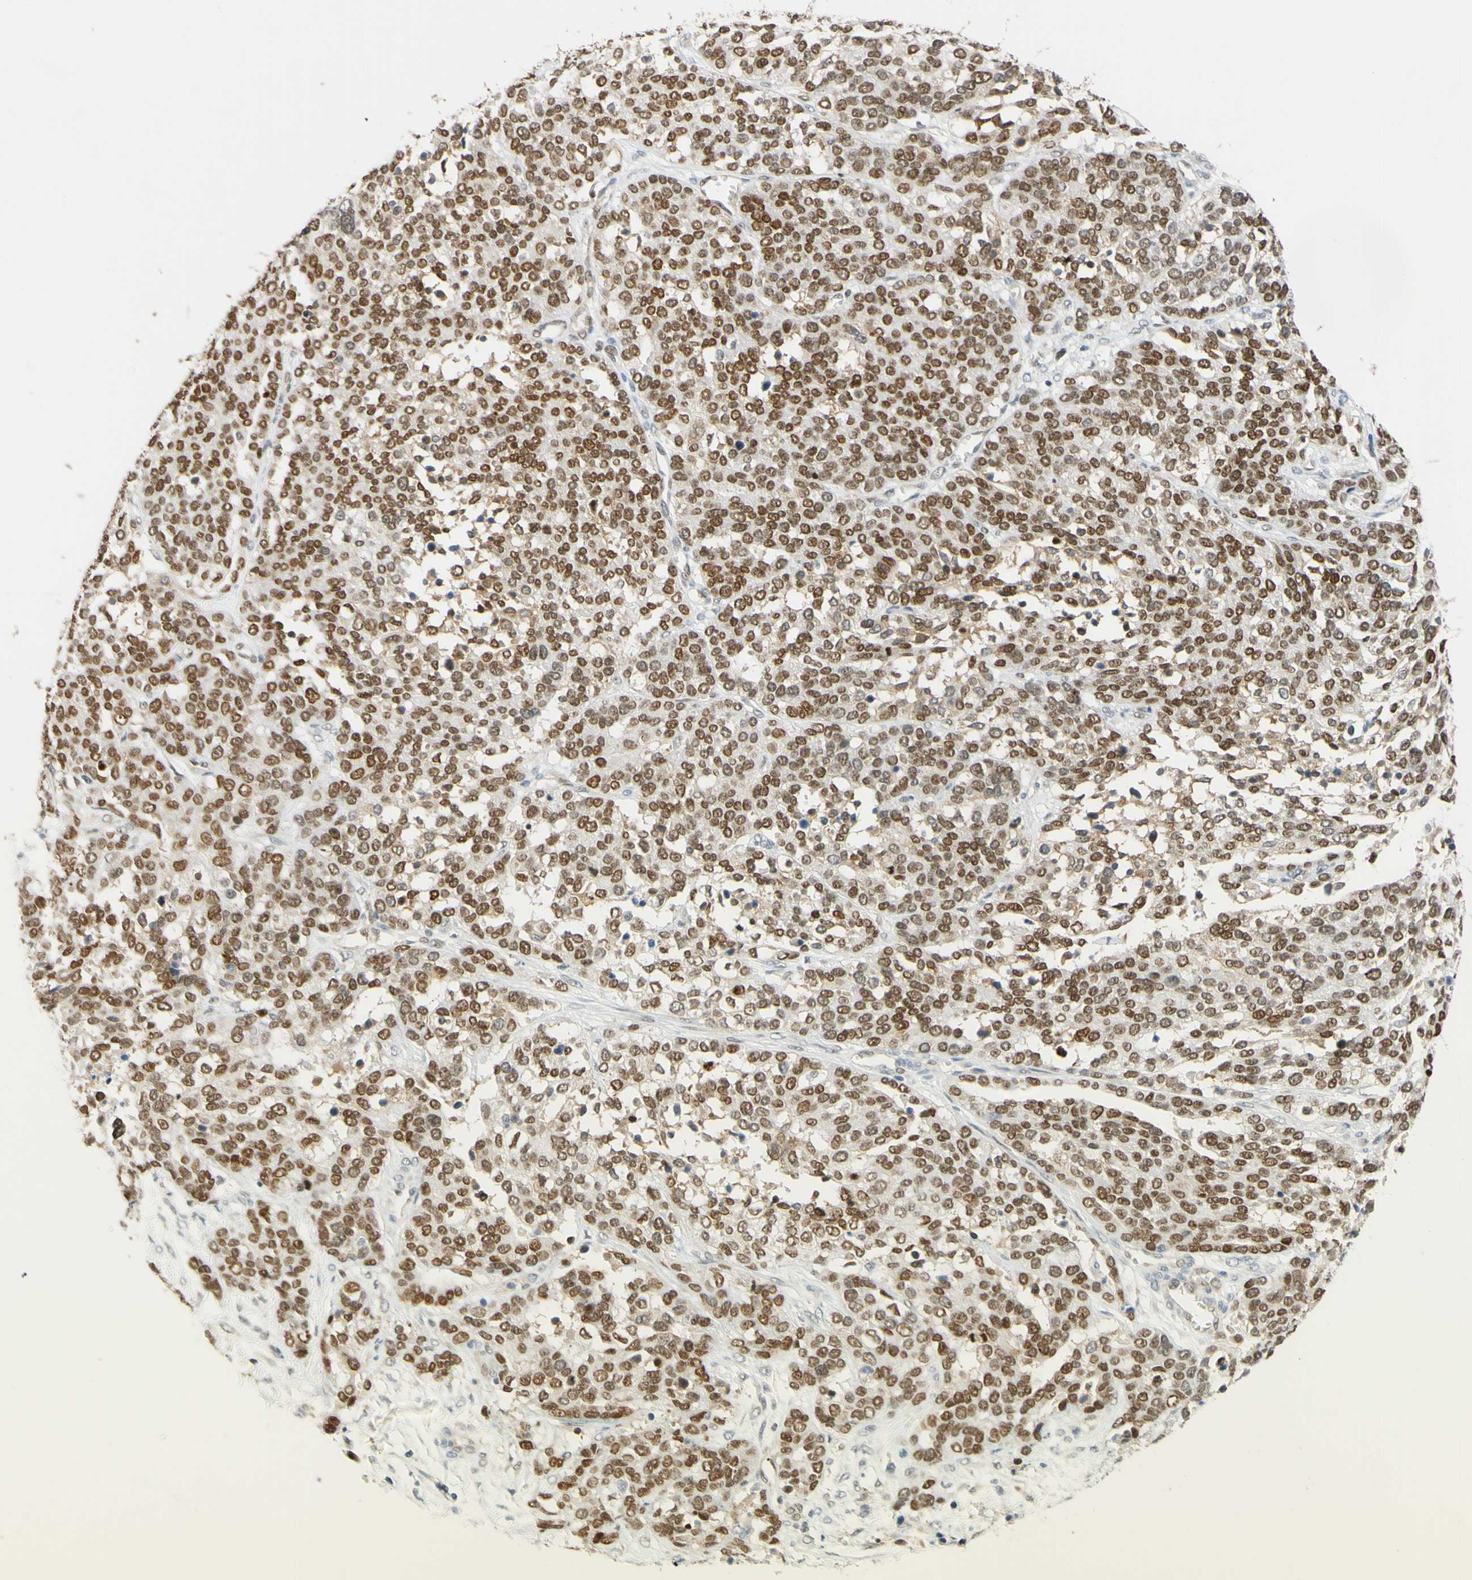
{"staining": {"intensity": "strong", "quantity": ">75%", "location": "nuclear"}, "tissue": "ovarian cancer", "cell_type": "Tumor cells", "image_type": "cancer", "snomed": [{"axis": "morphology", "description": "Cystadenocarcinoma, serous, NOS"}, {"axis": "topography", "description": "Ovary"}], "caption": "There is high levels of strong nuclear staining in tumor cells of ovarian cancer, as demonstrated by immunohistochemical staining (brown color).", "gene": "POLB", "patient": {"sex": "female", "age": 44}}